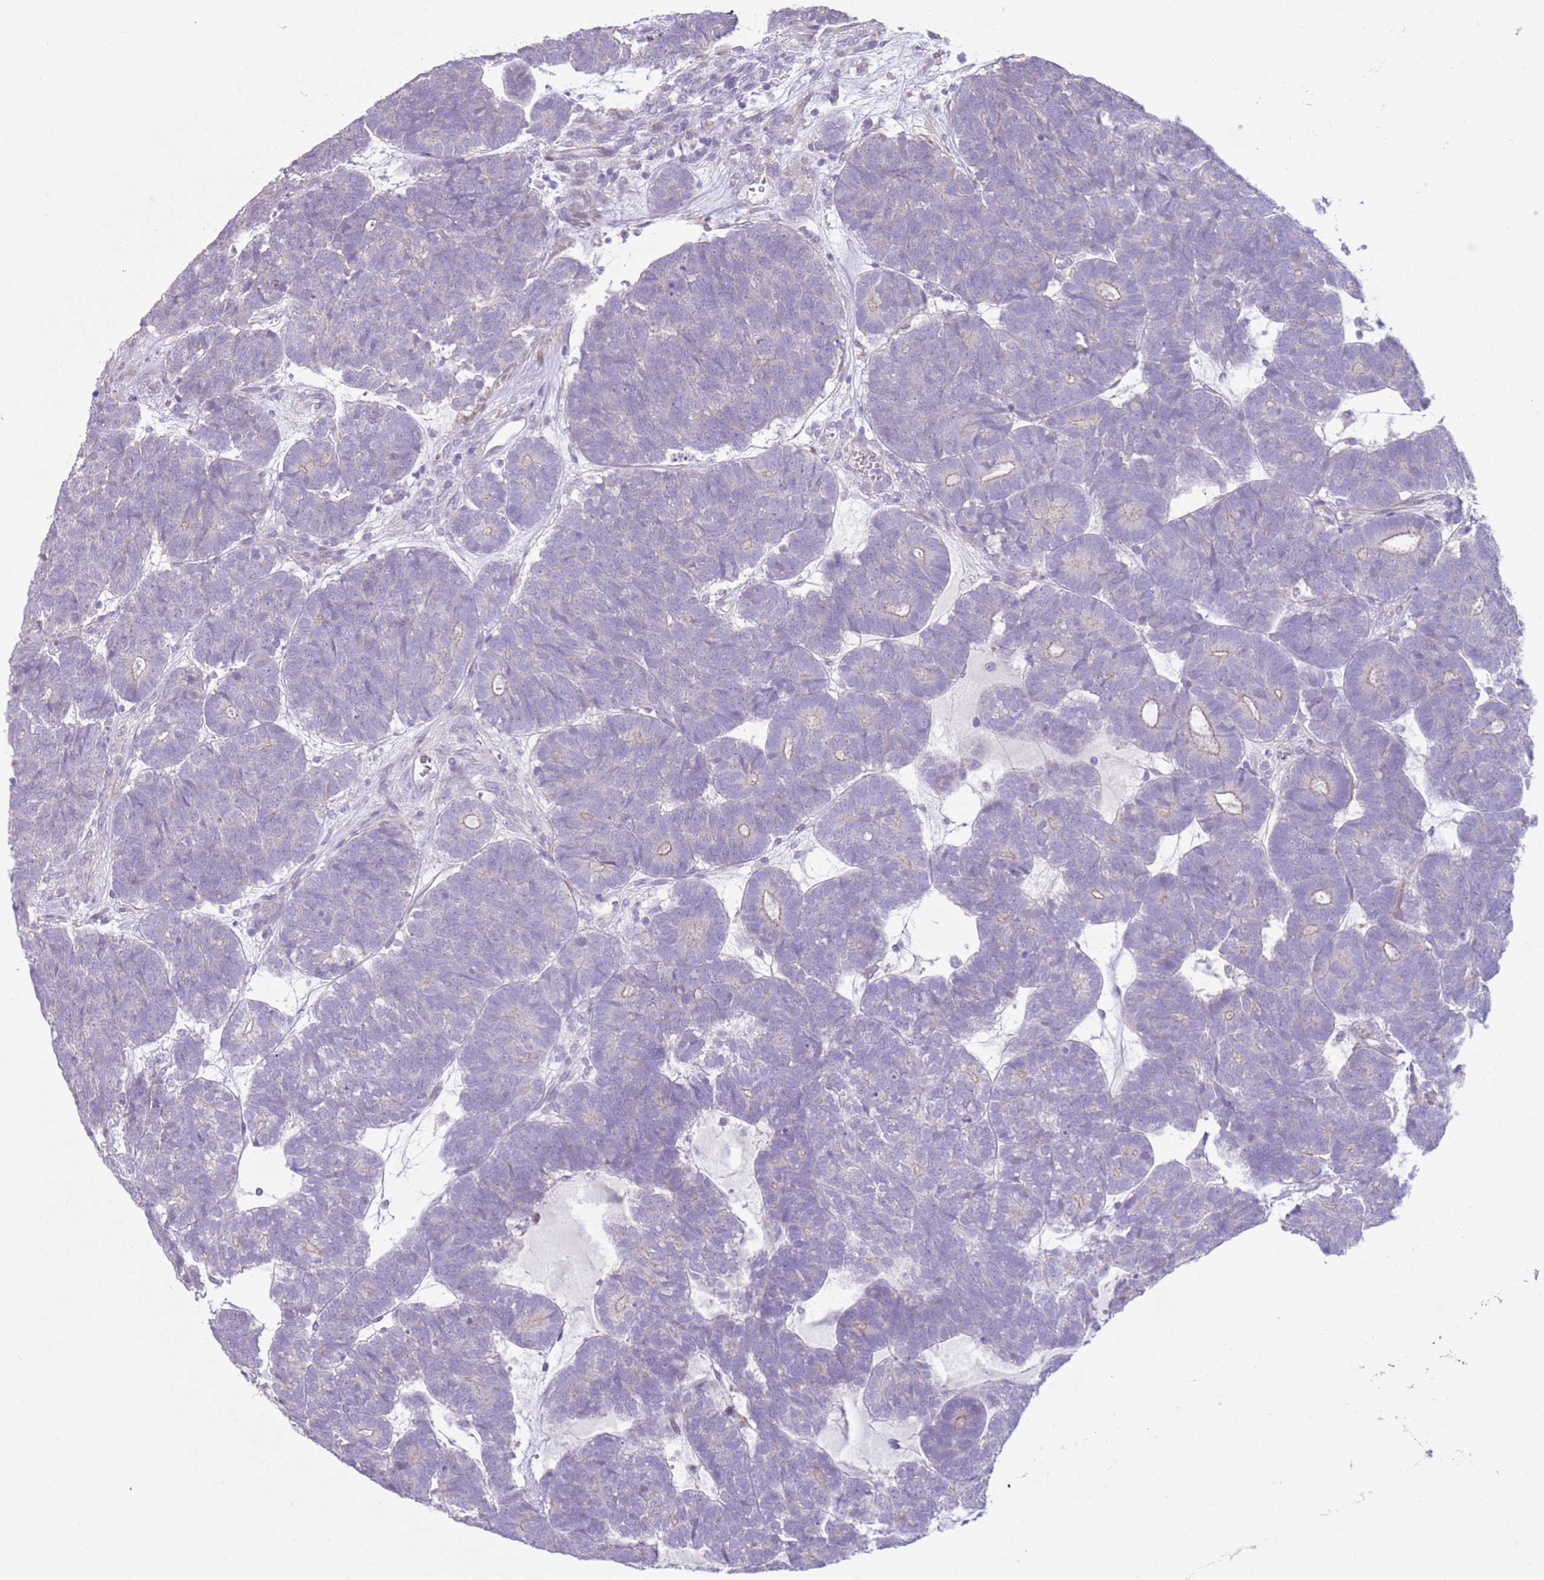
{"staining": {"intensity": "weak", "quantity": "<25%", "location": "cytoplasmic/membranous"}, "tissue": "head and neck cancer", "cell_type": "Tumor cells", "image_type": "cancer", "snomed": [{"axis": "morphology", "description": "Adenocarcinoma, NOS"}, {"axis": "topography", "description": "Head-Neck"}], "caption": "The immunohistochemistry (IHC) photomicrograph has no significant staining in tumor cells of adenocarcinoma (head and neck) tissue. (DAB immunohistochemistry (IHC), high magnification).", "gene": "ZNF239", "patient": {"sex": "female", "age": 81}}